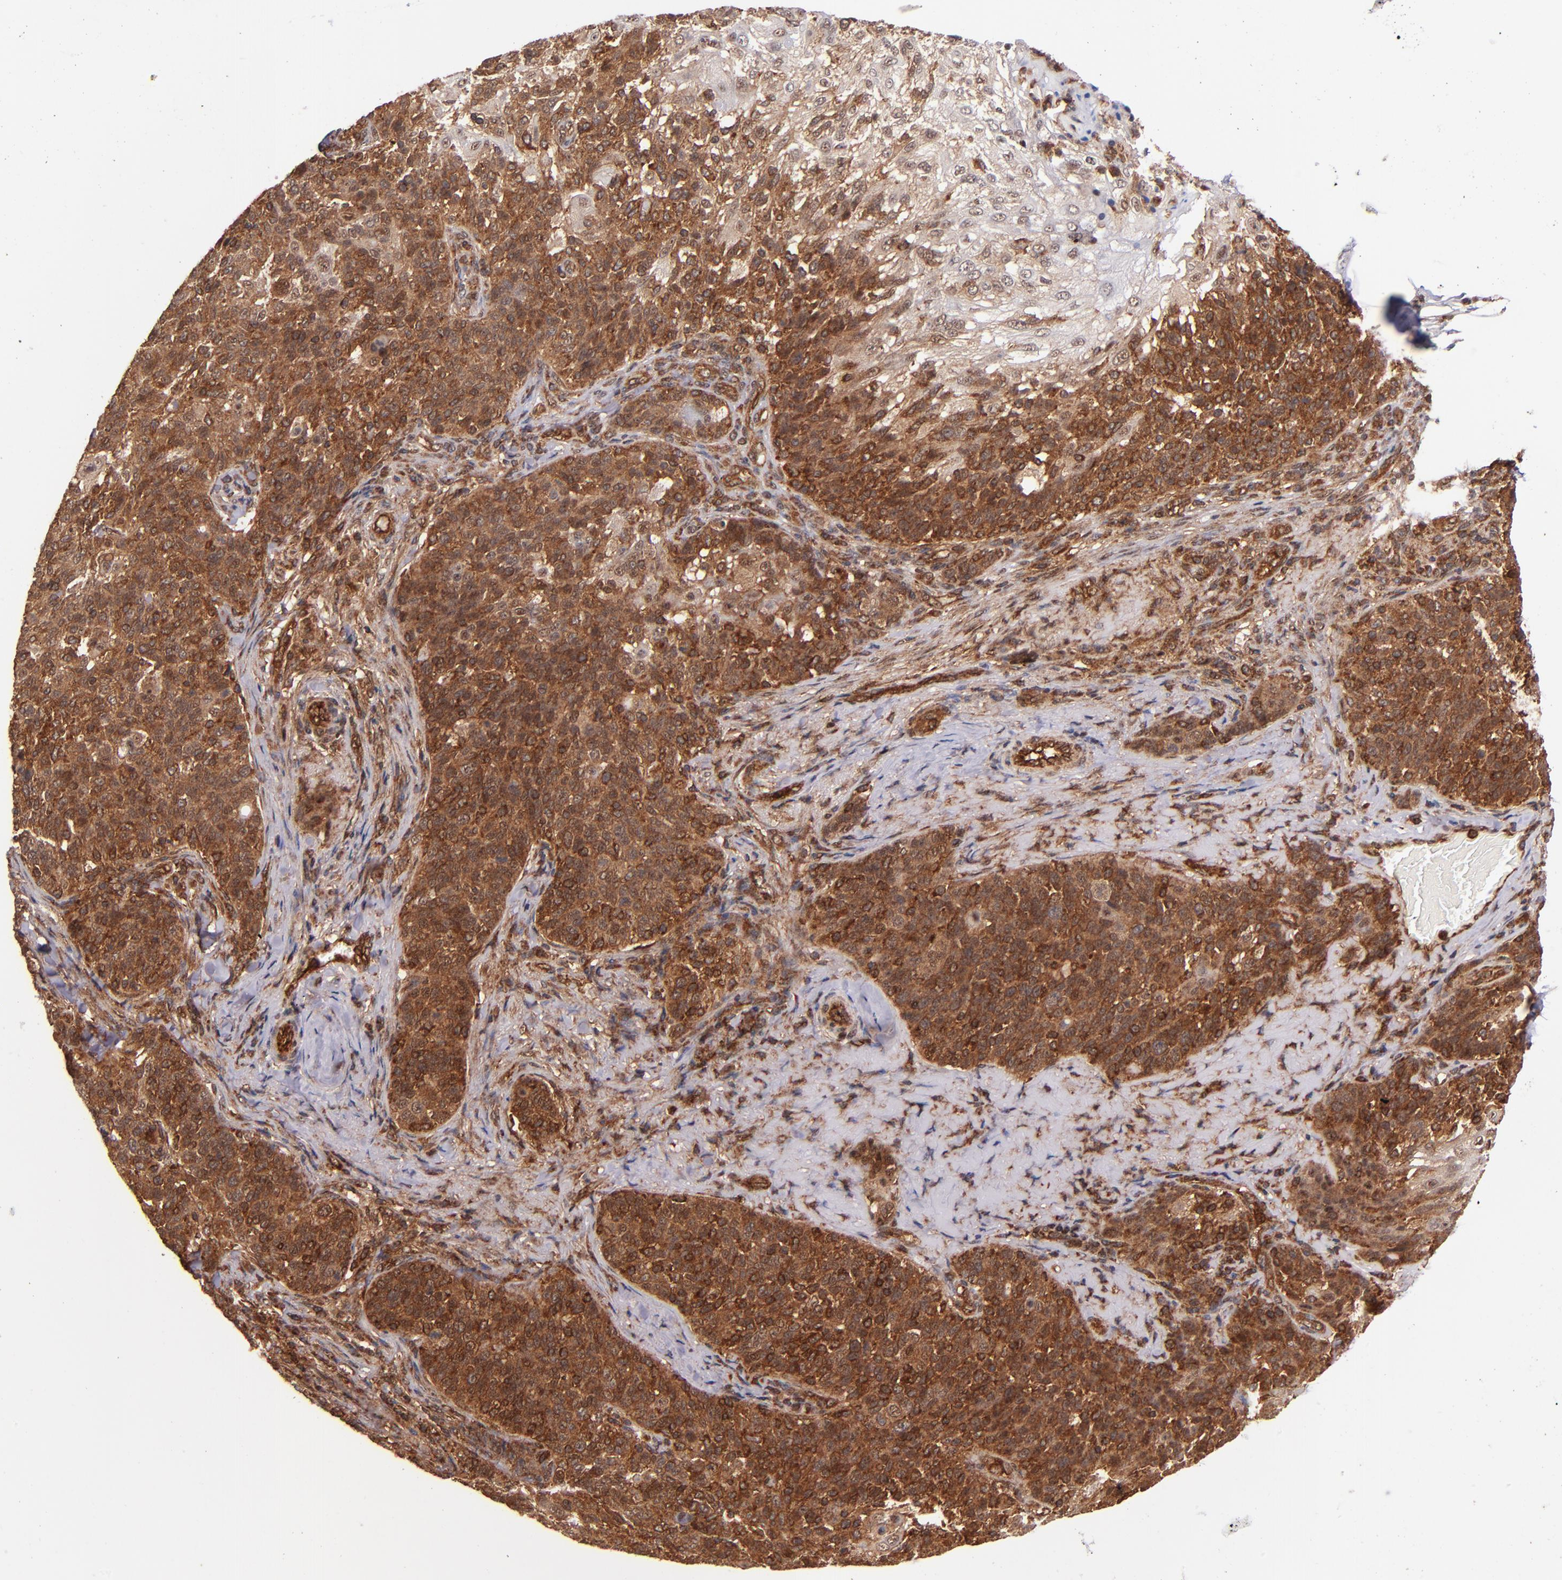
{"staining": {"intensity": "strong", "quantity": ">75%", "location": "cytoplasmic/membranous"}, "tissue": "skin cancer", "cell_type": "Tumor cells", "image_type": "cancer", "snomed": [{"axis": "morphology", "description": "Normal tissue, NOS"}, {"axis": "morphology", "description": "Squamous cell carcinoma, NOS"}, {"axis": "topography", "description": "Skin"}], "caption": "Protein analysis of squamous cell carcinoma (skin) tissue exhibits strong cytoplasmic/membranous positivity in about >75% of tumor cells.", "gene": "STX8", "patient": {"sex": "female", "age": 83}}